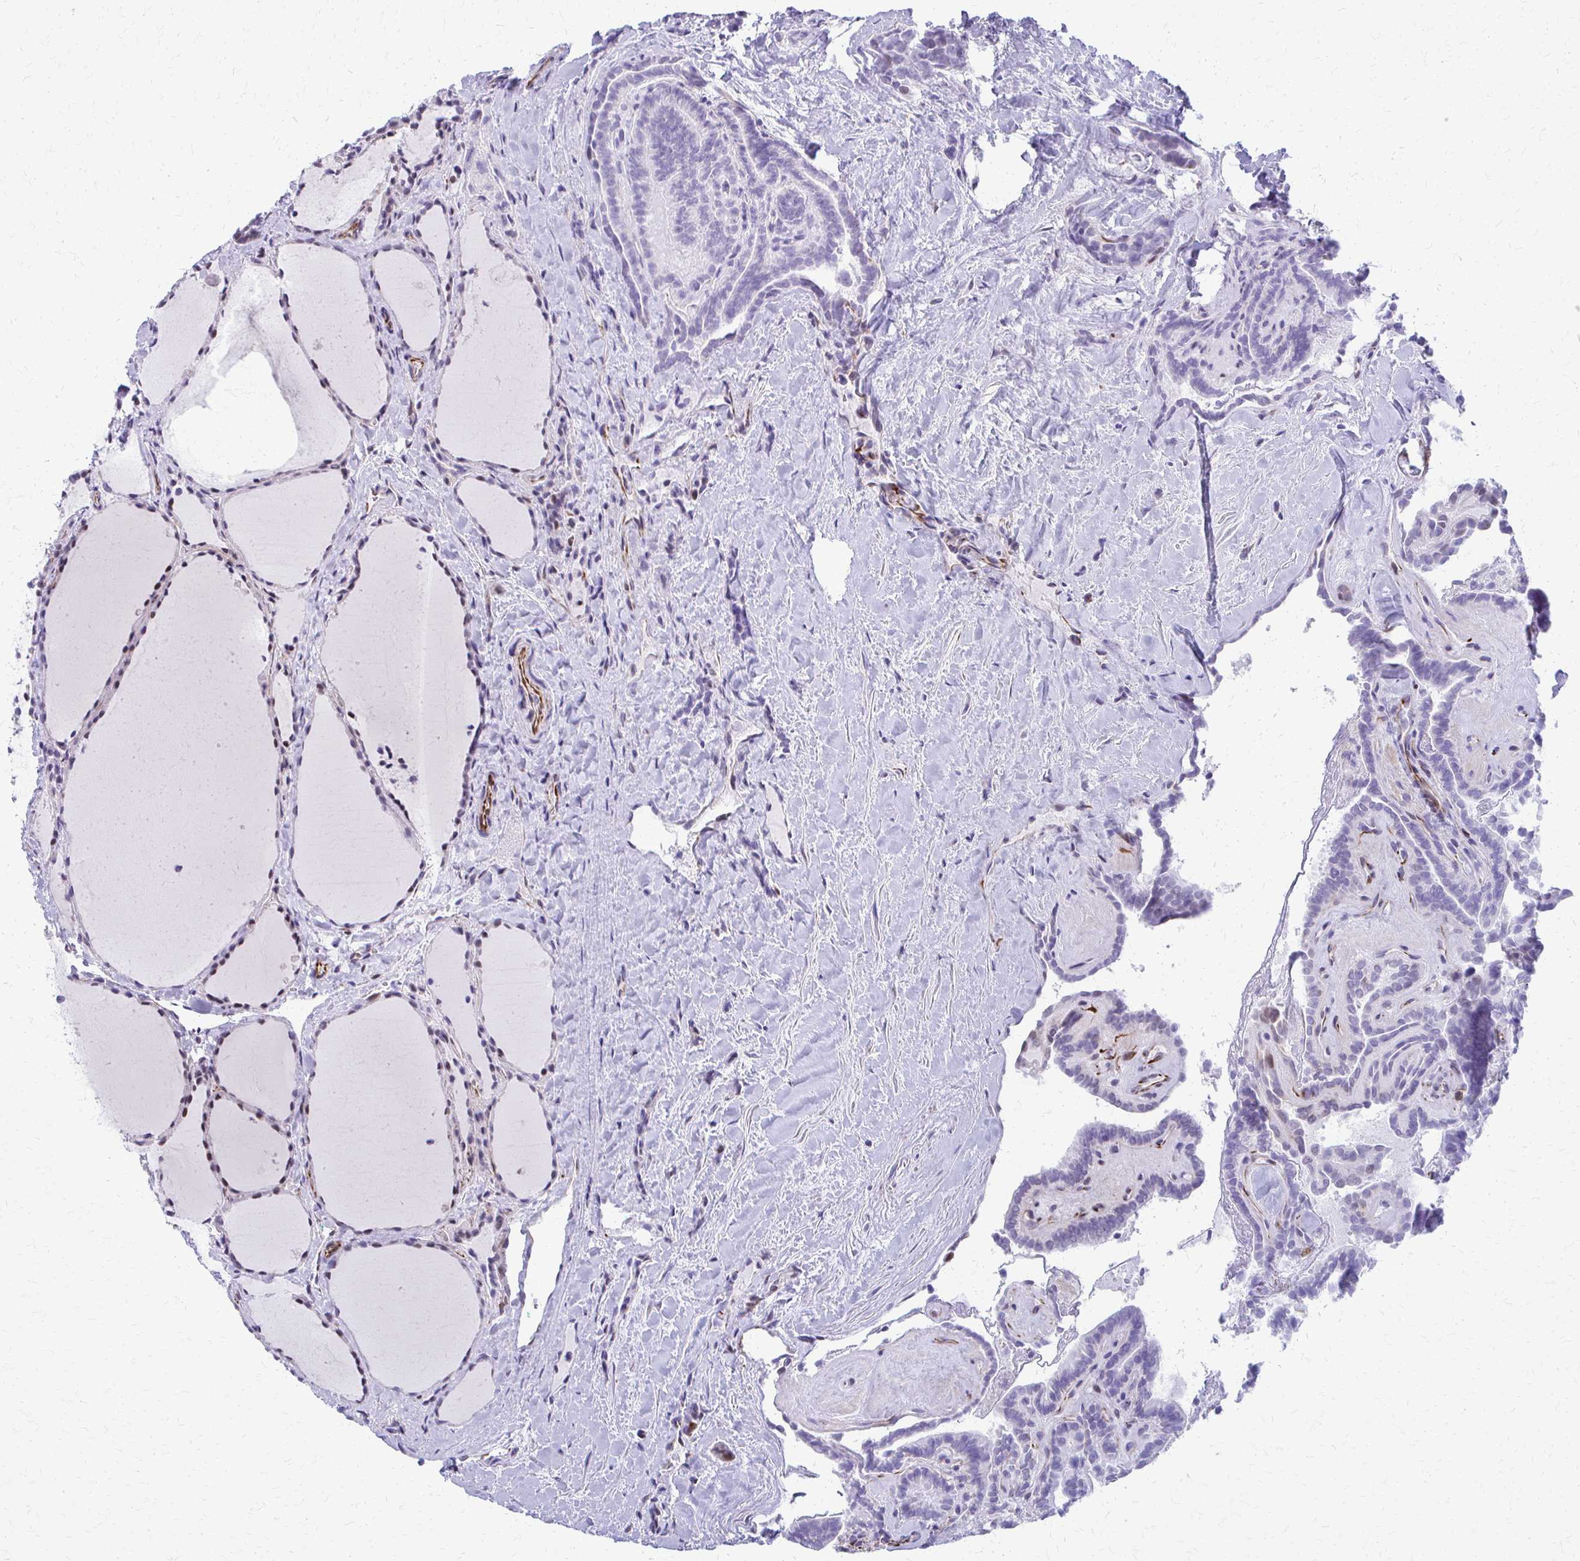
{"staining": {"intensity": "negative", "quantity": "none", "location": "none"}, "tissue": "thyroid cancer", "cell_type": "Tumor cells", "image_type": "cancer", "snomed": [{"axis": "morphology", "description": "Papillary adenocarcinoma, NOS"}, {"axis": "topography", "description": "Thyroid gland"}], "caption": "There is no significant positivity in tumor cells of thyroid cancer (papillary adenocarcinoma). (Immunohistochemistry, brightfield microscopy, high magnification).", "gene": "TRIM6", "patient": {"sex": "female", "age": 21}}